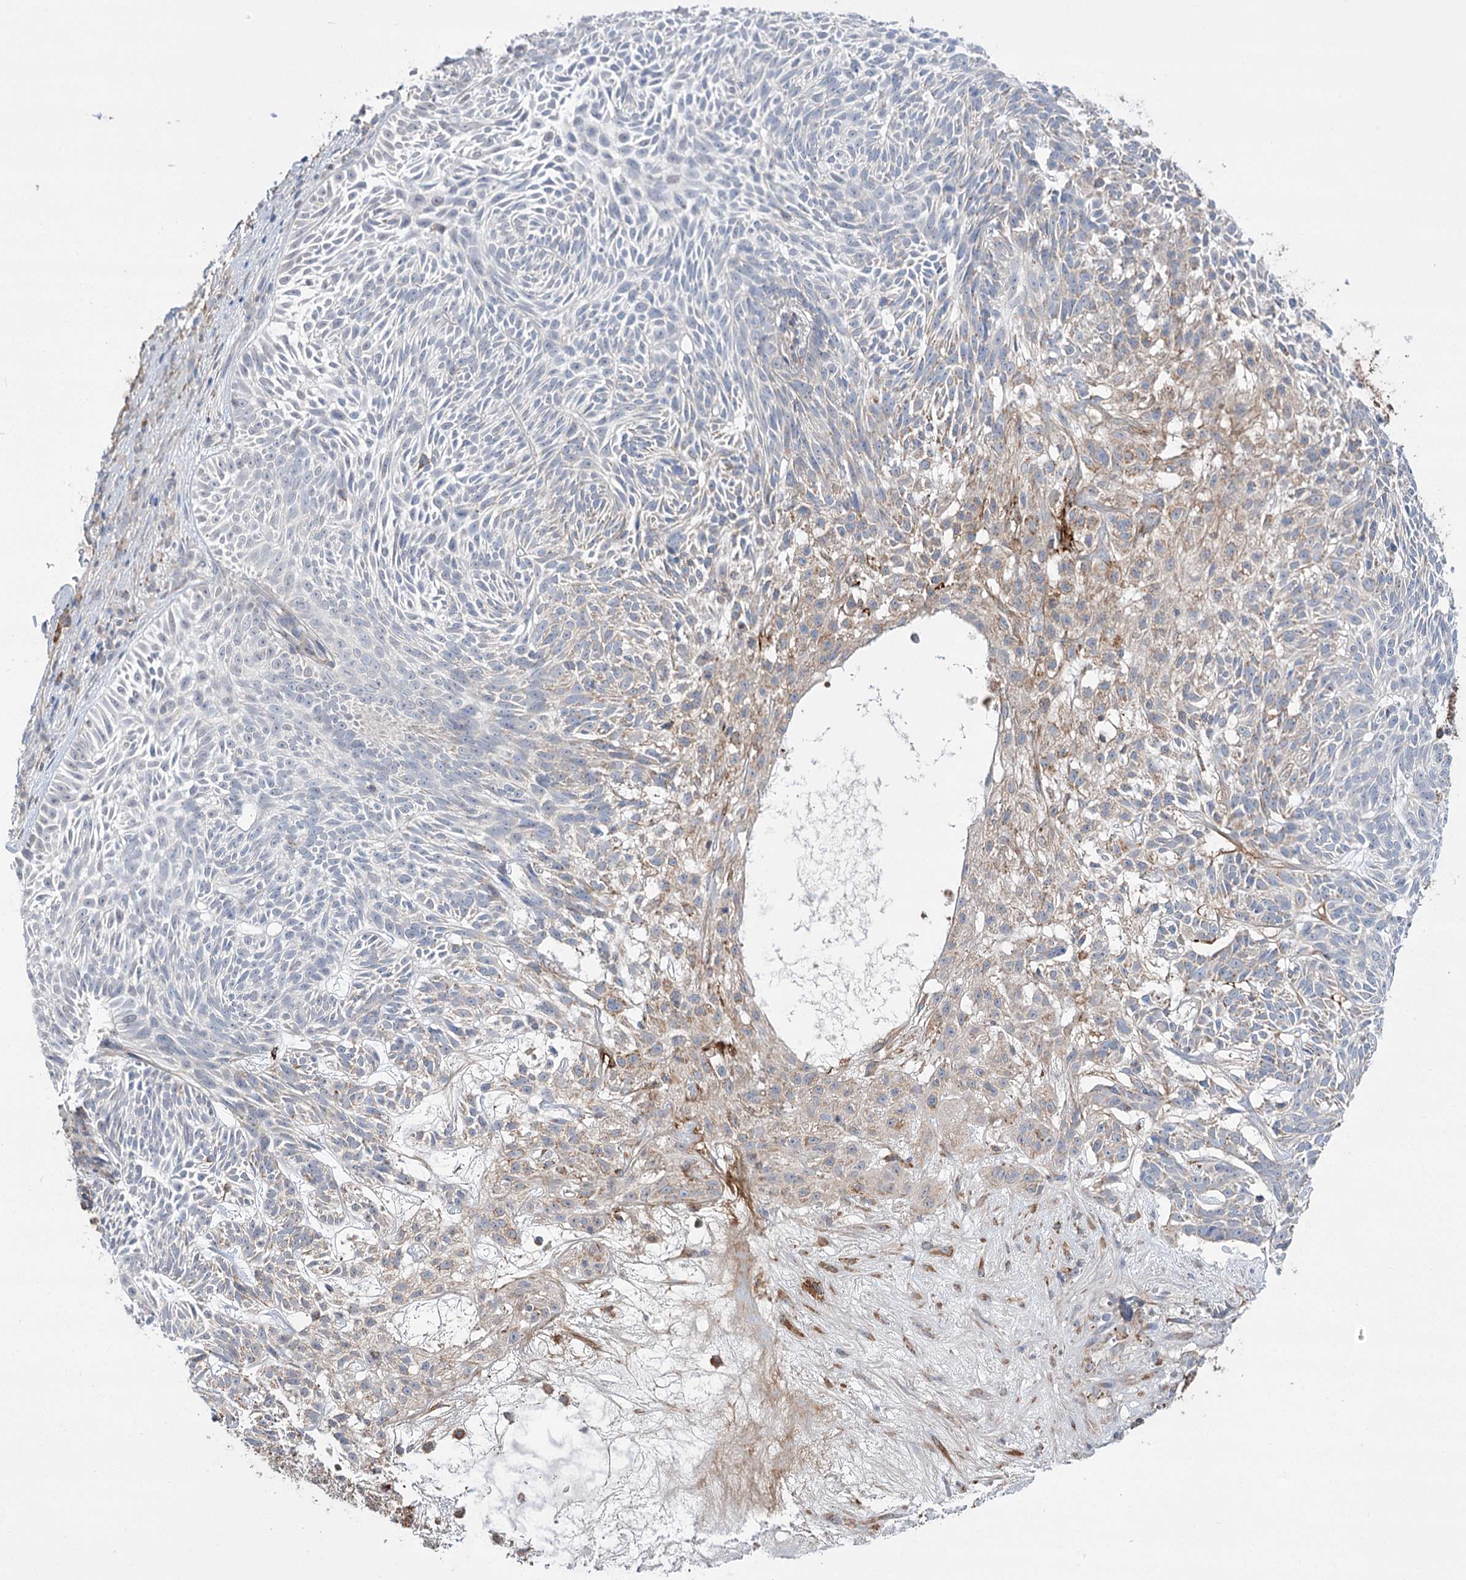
{"staining": {"intensity": "weak", "quantity": "<25%", "location": "cytoplasmic/membranous"}, "tissue": "skin cancer", "cell_type": "Tumor cells", "image_type": "cancer", "snomed": [{"axis": "morphology", "description": "Basal cell carcinoma"}, {"axis": "topography", "description": "Skin"}], "caption": "Immunohistochemical staining of skin basal cell carcinoma shows no significant staining in tumor cells.", "gene": "TRIM71", "patient": {"sex": "male", "age": 75}}